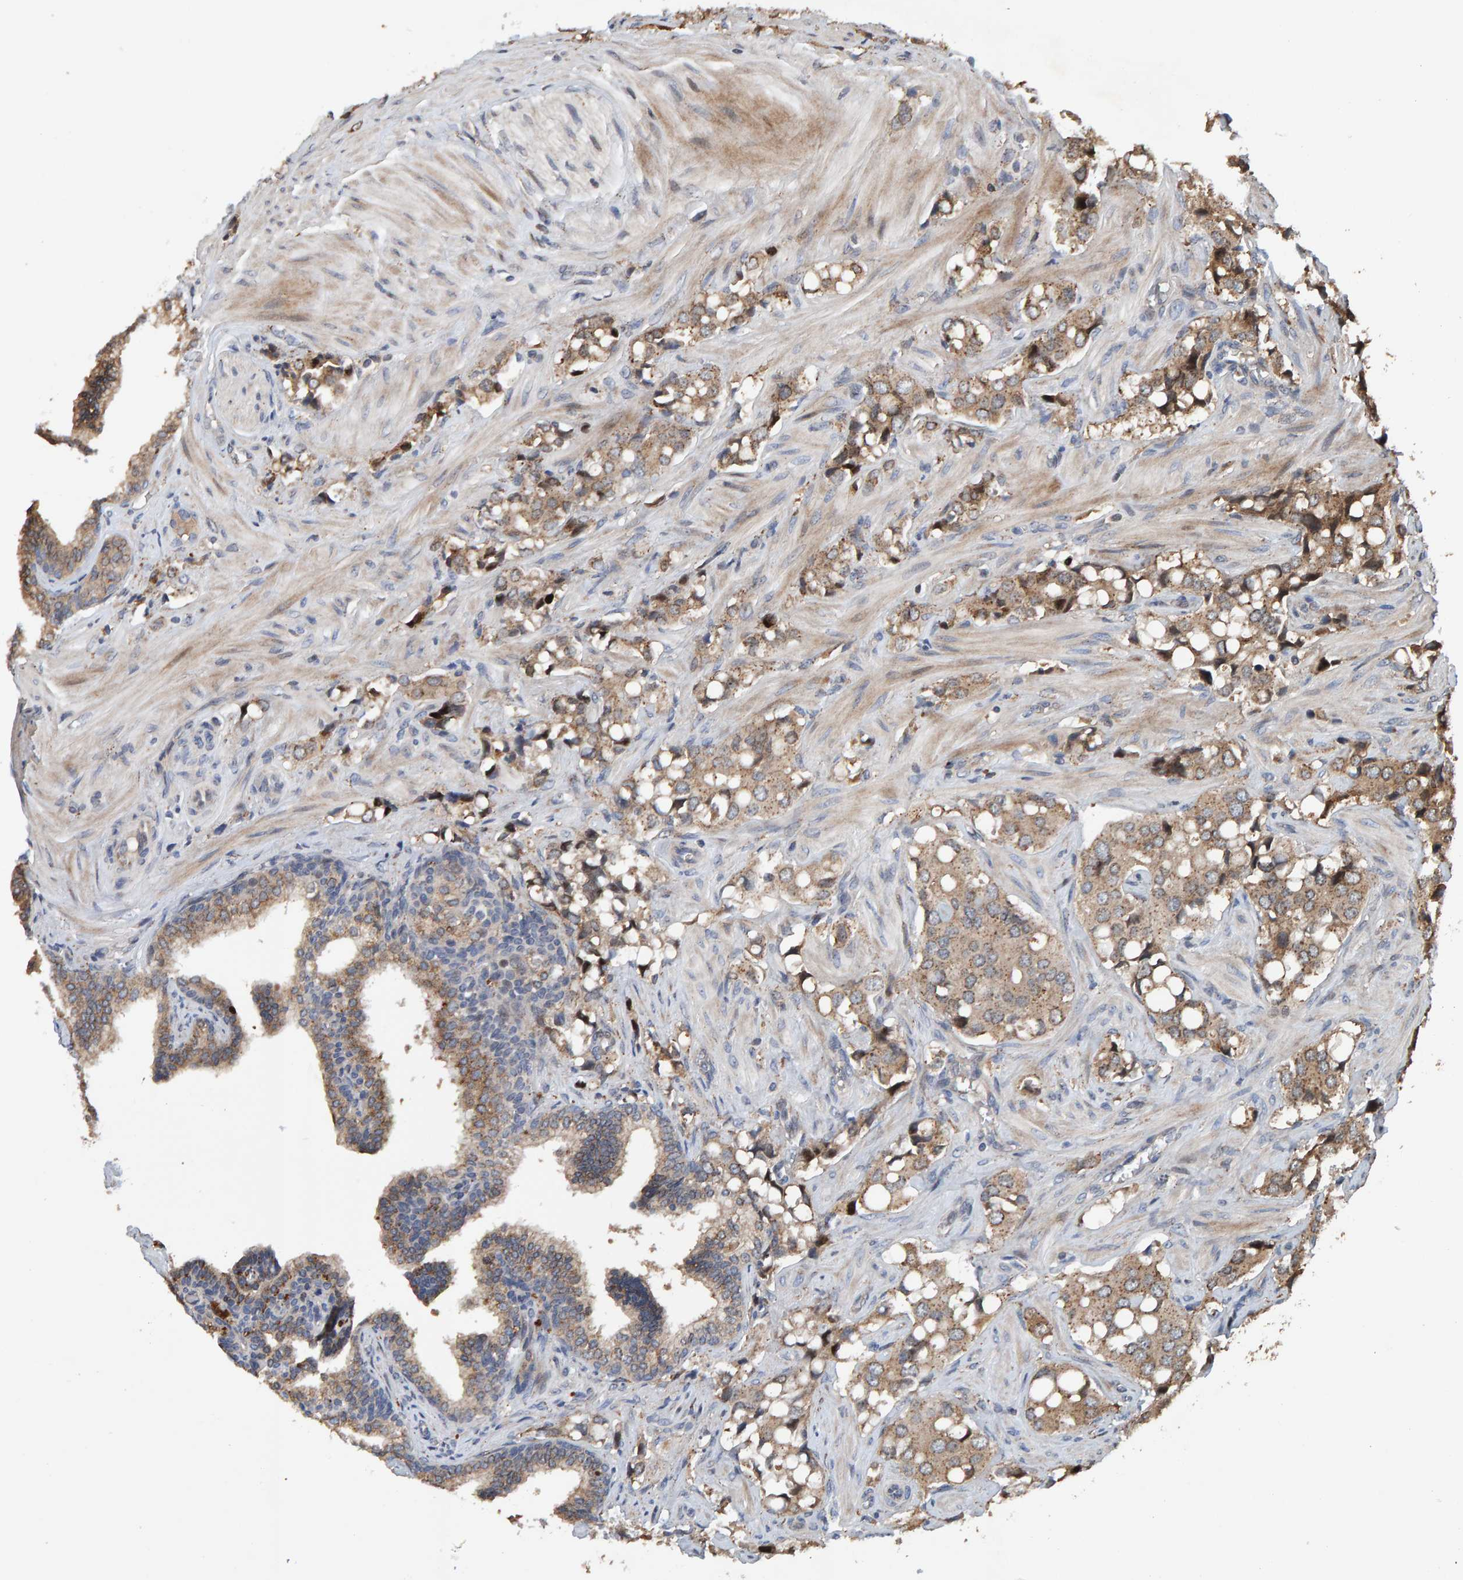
{"staining": {"intensity": "weak", "quantity": ">75%", "location": "cytoplasmic/membranous"}, "tissue": "prostate cancer", "cell_type": "Tumor cells", "image_type": "cancer", "snomed": [{"axis": "morphology", "description": "Adenocarcinoma, High grade"}, {"axis": "topography", "description": "Prostate"}], "caption": "The photomicrograph shows staining of prostate high-grade adenocarcinoma, revealing weak cytoplasmic/membranous protein staining (brown color) within tumor cells.", "gene": "CCDC25", "patient": {"sex": "male", "age": 52}}